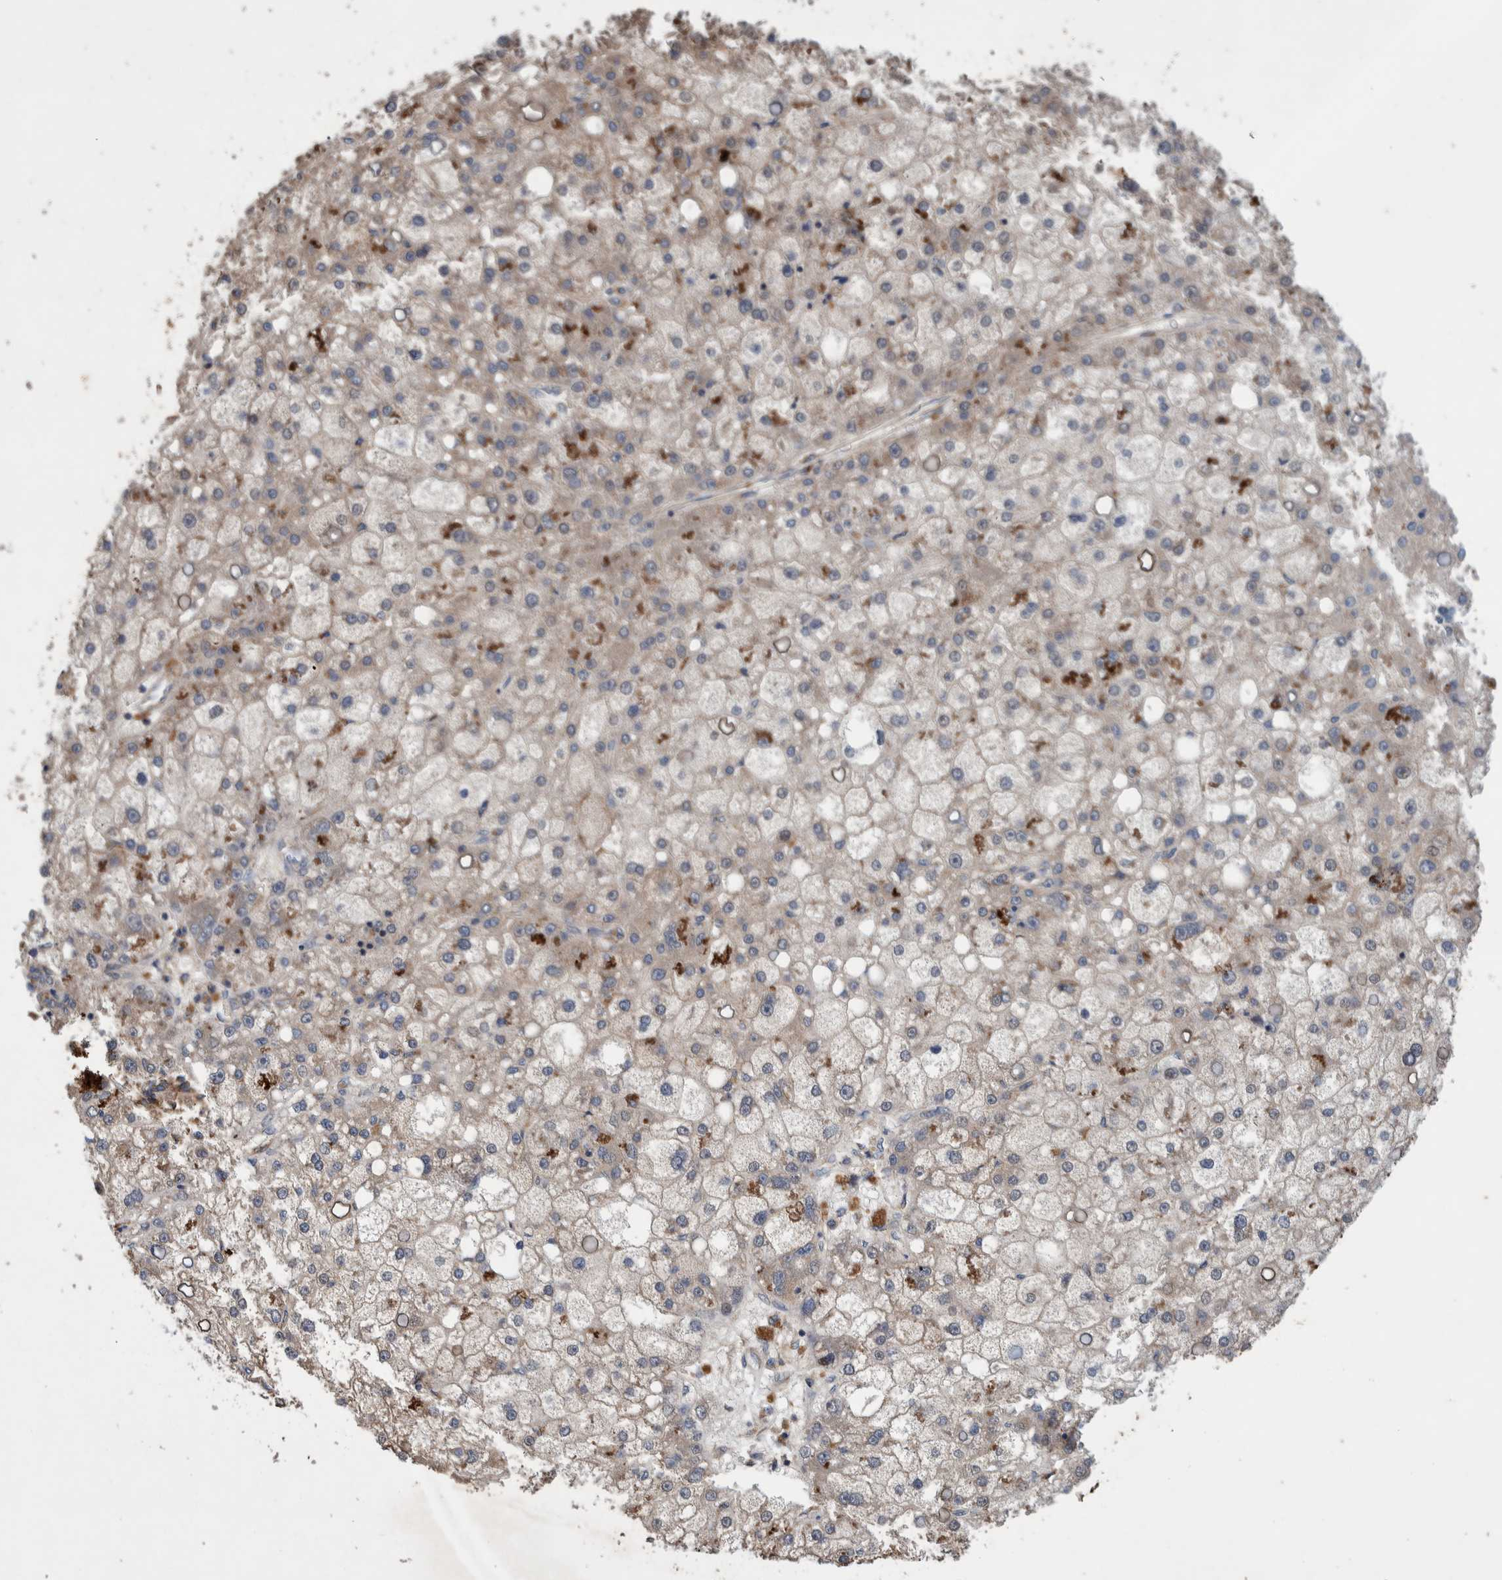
{"staining": {"intensity": "weak", "quantity": "25%-75%", "location": "cytoplasmic/membranous"}, "tissue": "liver cancer", "cell_type": "Tumor cells", "image_type": "cancer", "snomed": [{"axis": "morphology", "description": "Carcinoma, Hepatocellular, NOS"}, {"axis": "topography", "description": "Liver"}], "caption": "Immunohistochemical staining of human hepatocellular carcinoma (liver) displays weak cytoplasmic/membranous protein positivity in approximately 25%-75% of tumor cells.", "gene": "PIK3R6", "patient": {"sex": "male", "age": 67}}